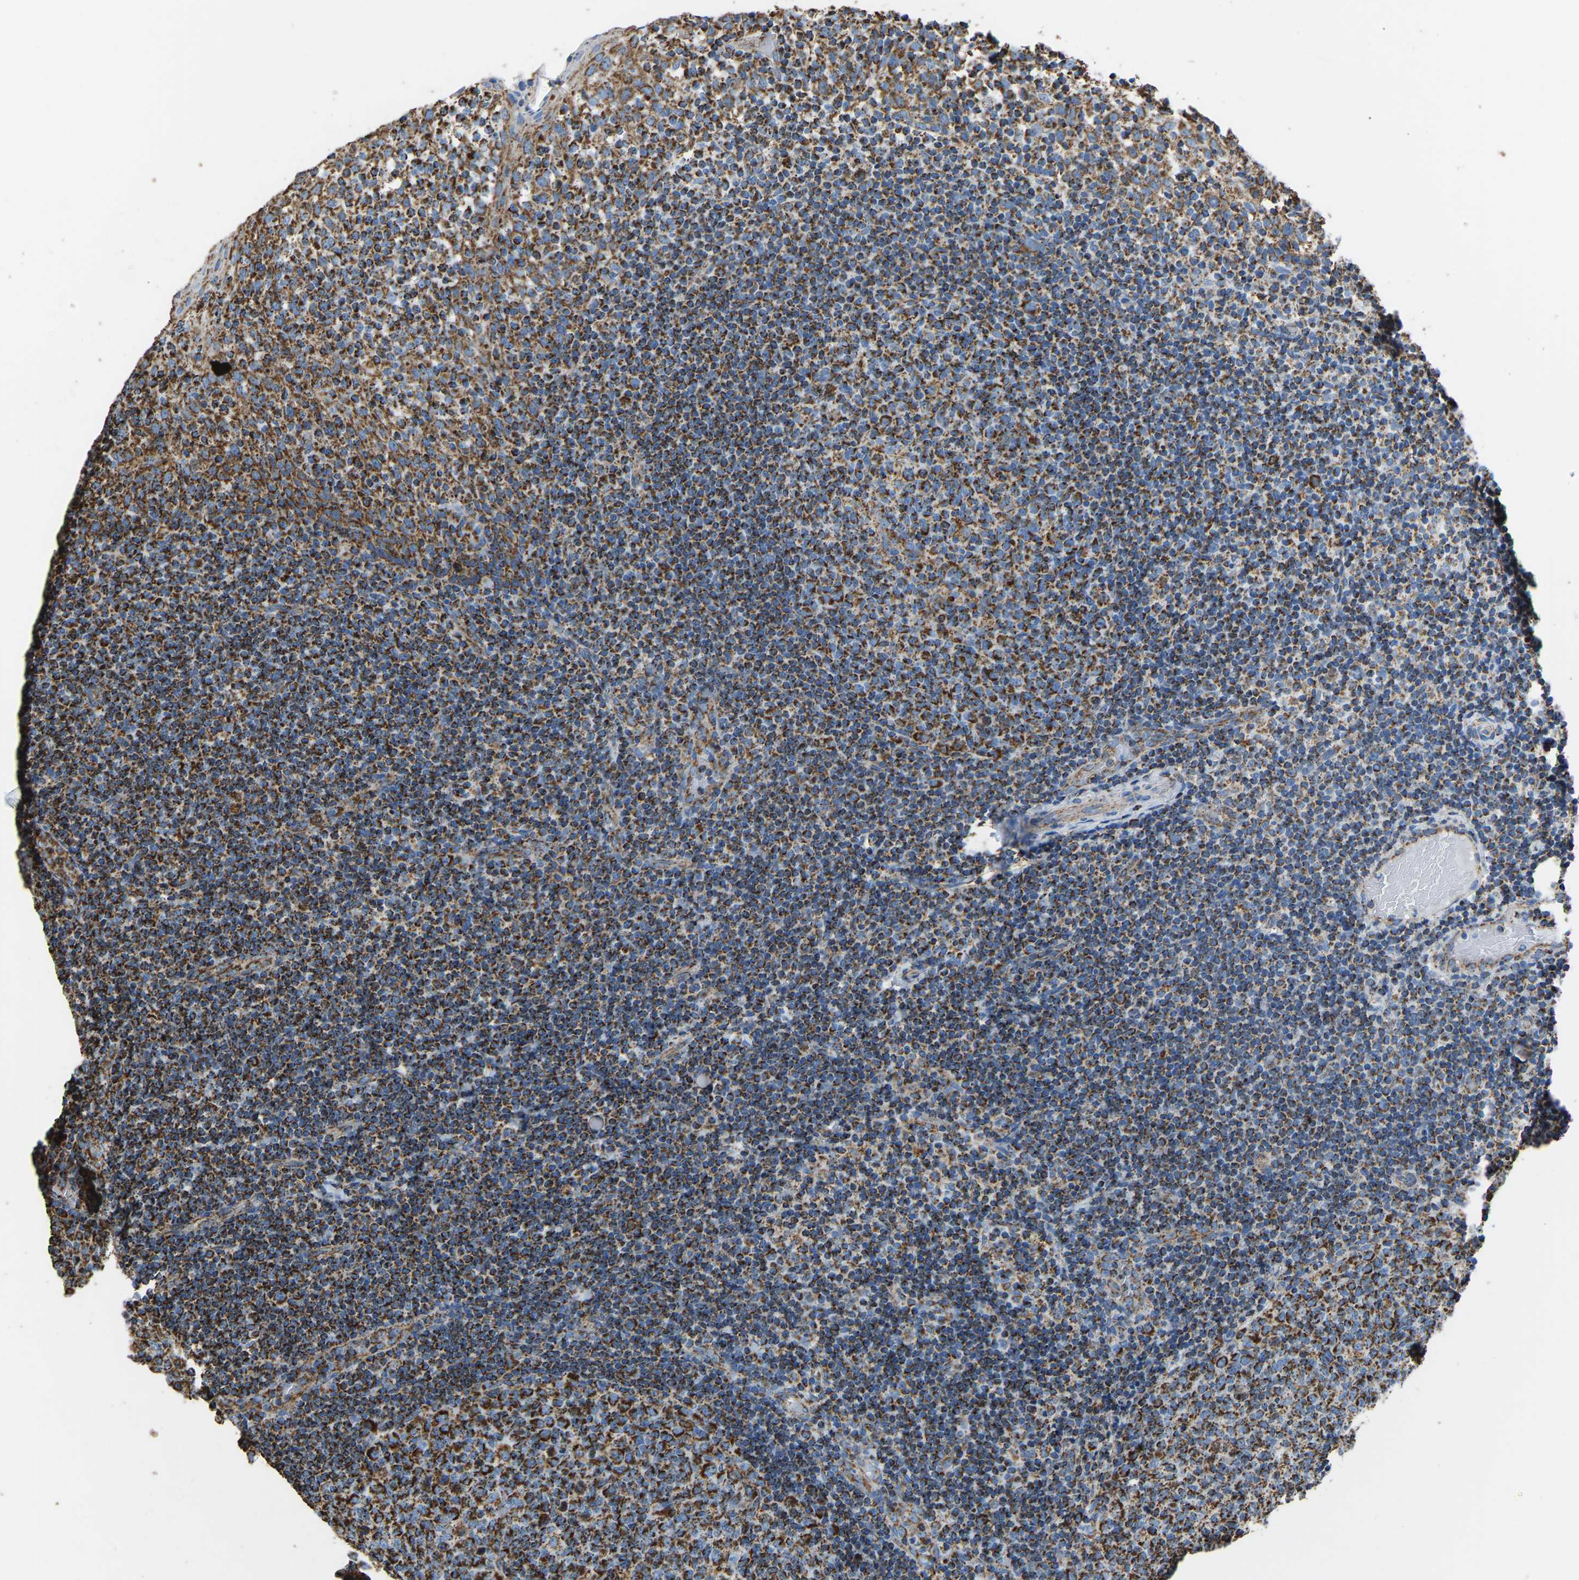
{"staining": {"intensity": "strong", "quantity": ">75%", "location": "cytoplasmic/membranous"}, "tissue": "tonsil", "cell_type": "Germinal center cells", "image_type": "normal", "snomed": [{"axis": "morphology", "description": "Normal tissue, NOS"}, {"axis": "topography", "description": "Tonsil"}], "caption": "Immunohistochemical staining of normal tonsil displays high levels of strong cytoplasmic/membranous staining in approximately >75% of germinal center cells.", "gene": "IRX6", "patient": {"sex": "female", "age": 19}}